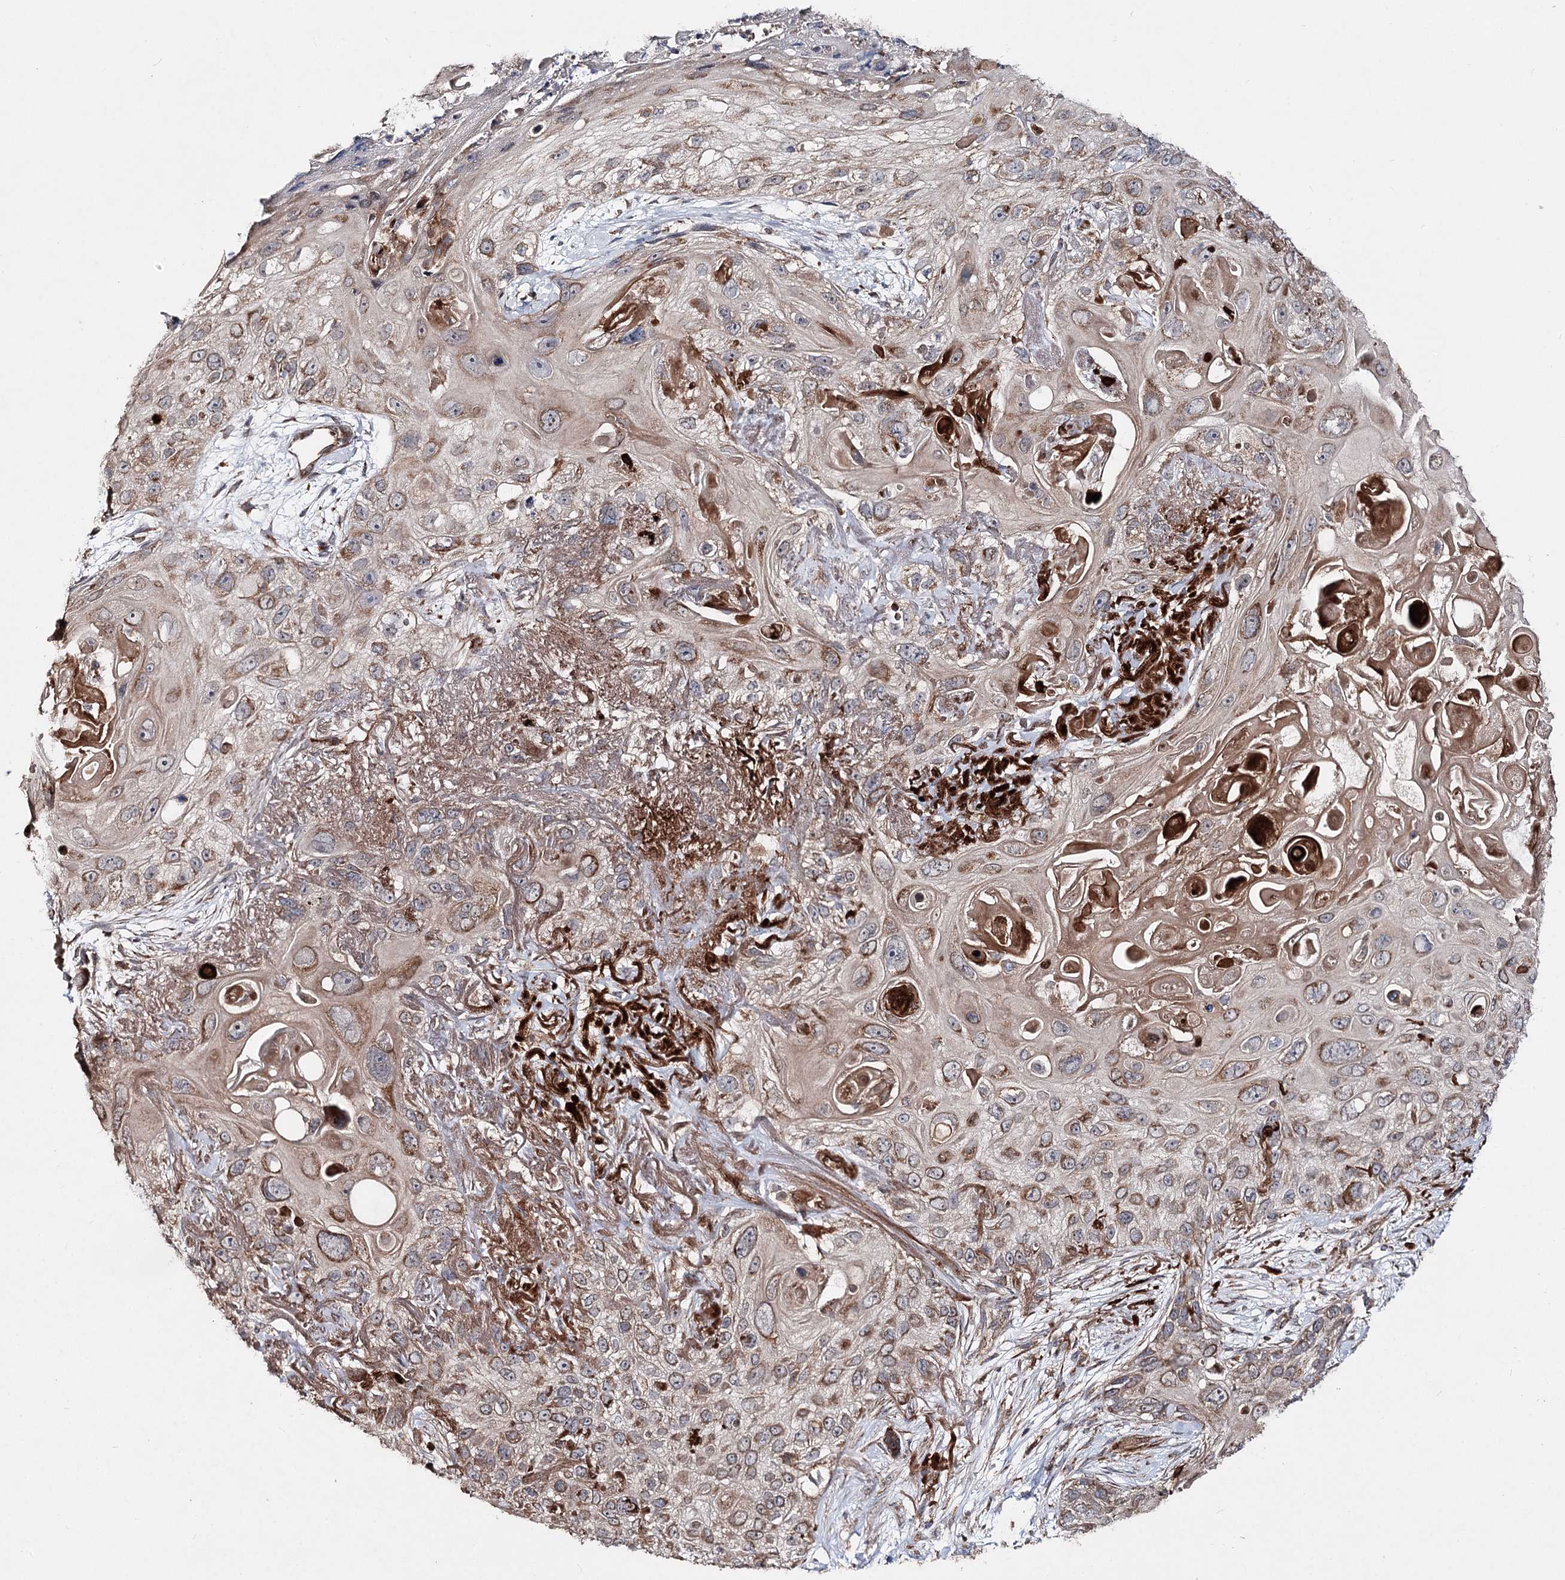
{"staining": {"intensity": "moderate", "quantity": ">75%", "location": "cytoplasmic/membranous"}, "tissue": "skin cancer", "cell_type": "Tumor cells", "image_type": "cancer", "snomed": [{"axis": "morphology", "description": "Normal tissue, NOS"}, {"axis": "morphology", "description": "Squamous cell carcinoma, NOS"}, {"axis": "topography", "description": "Skin"}], "caption": "Protein staining by immunohistochemistry displays moderate cytoplasmic/membranous staining in approximately >75% of tumor cells in skin cancer (squamous cell carcinoma).", "gene": "MINDY3", "patient": {"sex": "male", "age": 72}}